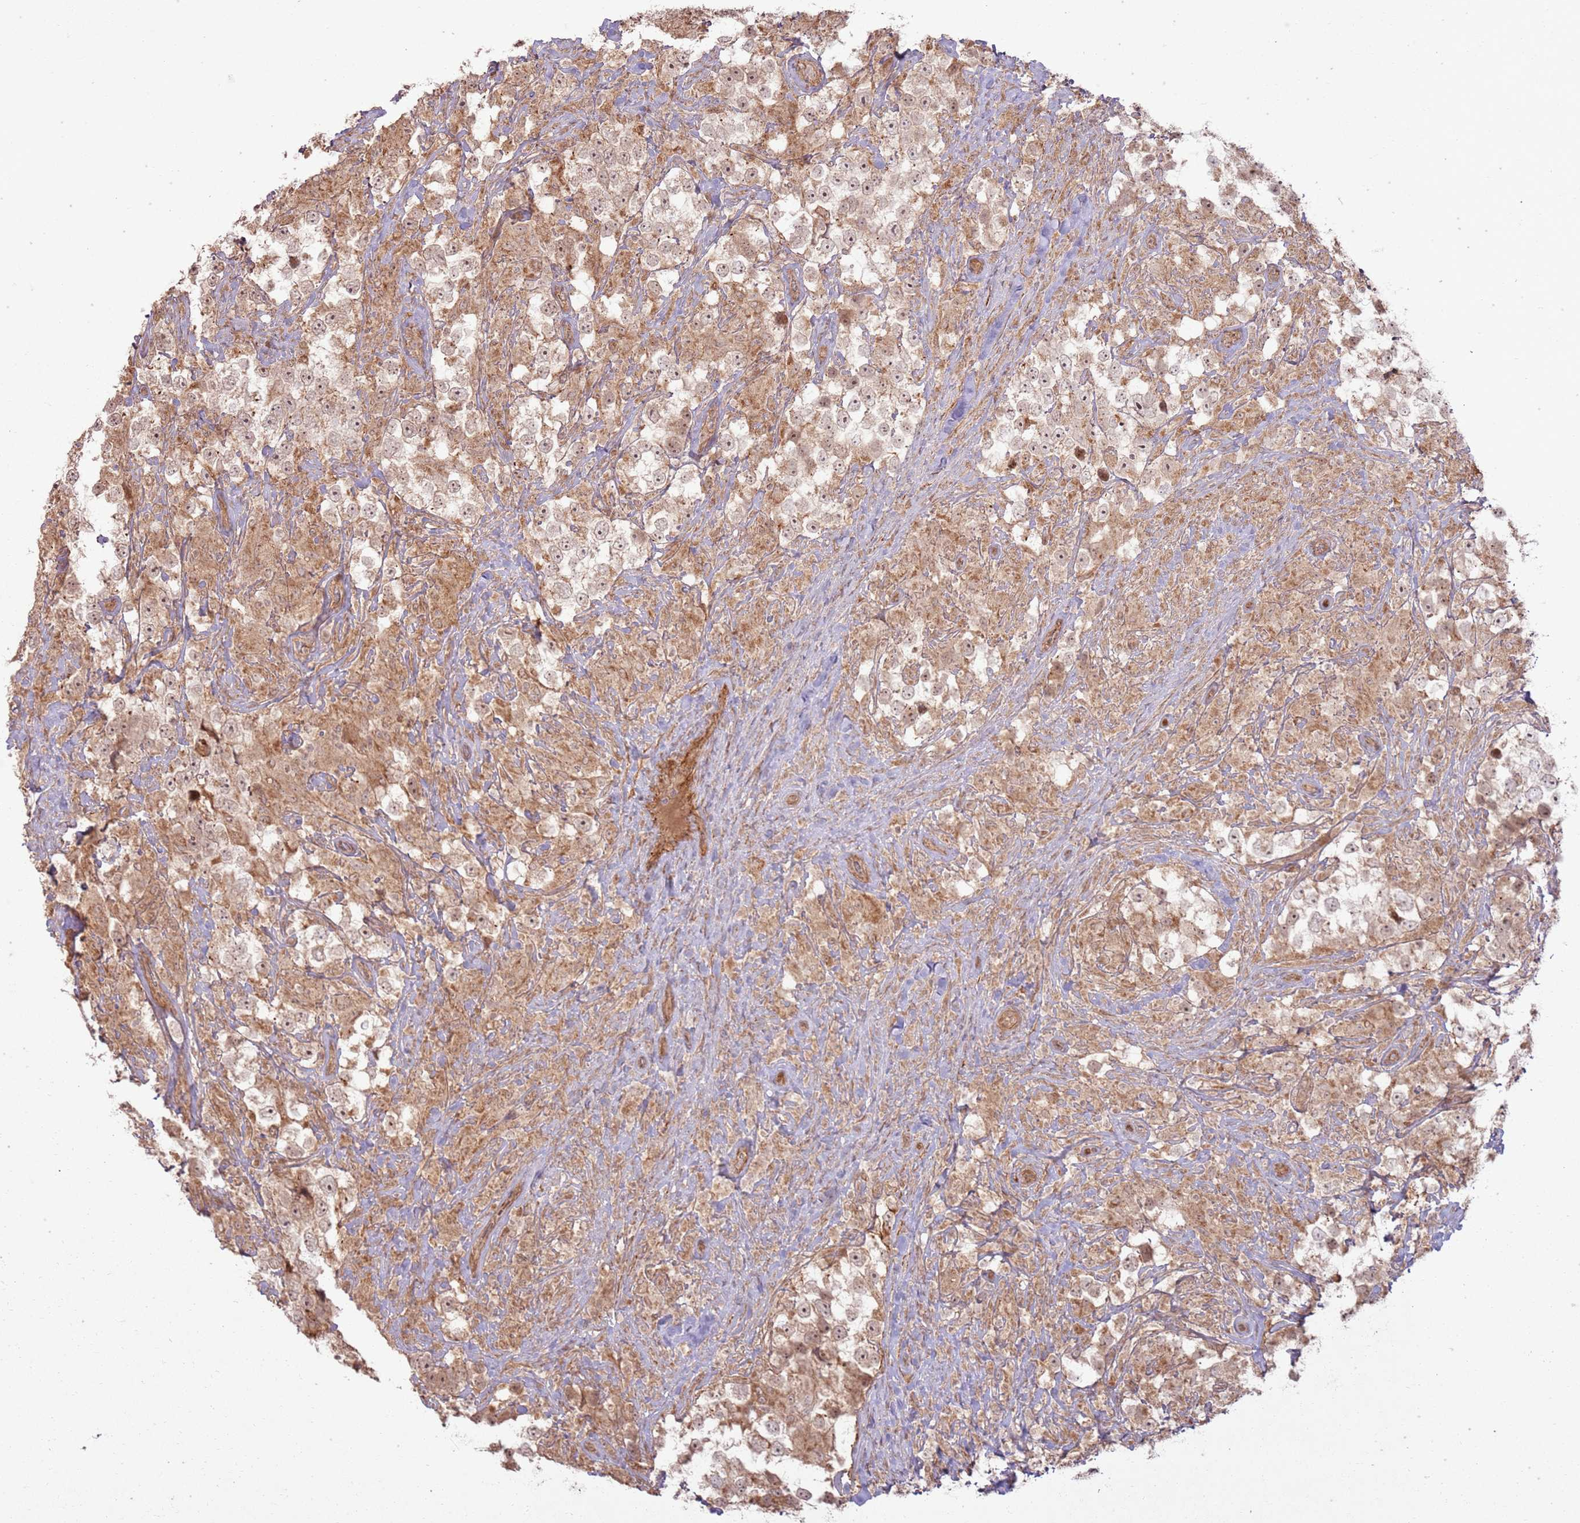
{"staining": {"intensity": "moderate", "quantity": ">75%", "location": "cytoplasmic/membranous,nuclear"}, "tissue": "testis cancer", "cell_type": "Tumor cells", "image_type": "cancer", "snomed": [{"axis": "morphology", "description": "Seminoma, NOS"}, {"axis": "topography", "description": "Testis"}], "caption": "A brown stain shows moderate cytoplasmic/membranous and nuclear expression of a protein in human seminoma (testis) tumor cells. Nuclei are stained in blue.", "gene": "ZNF623", "patient": {"sex": "male", "age": 46}}